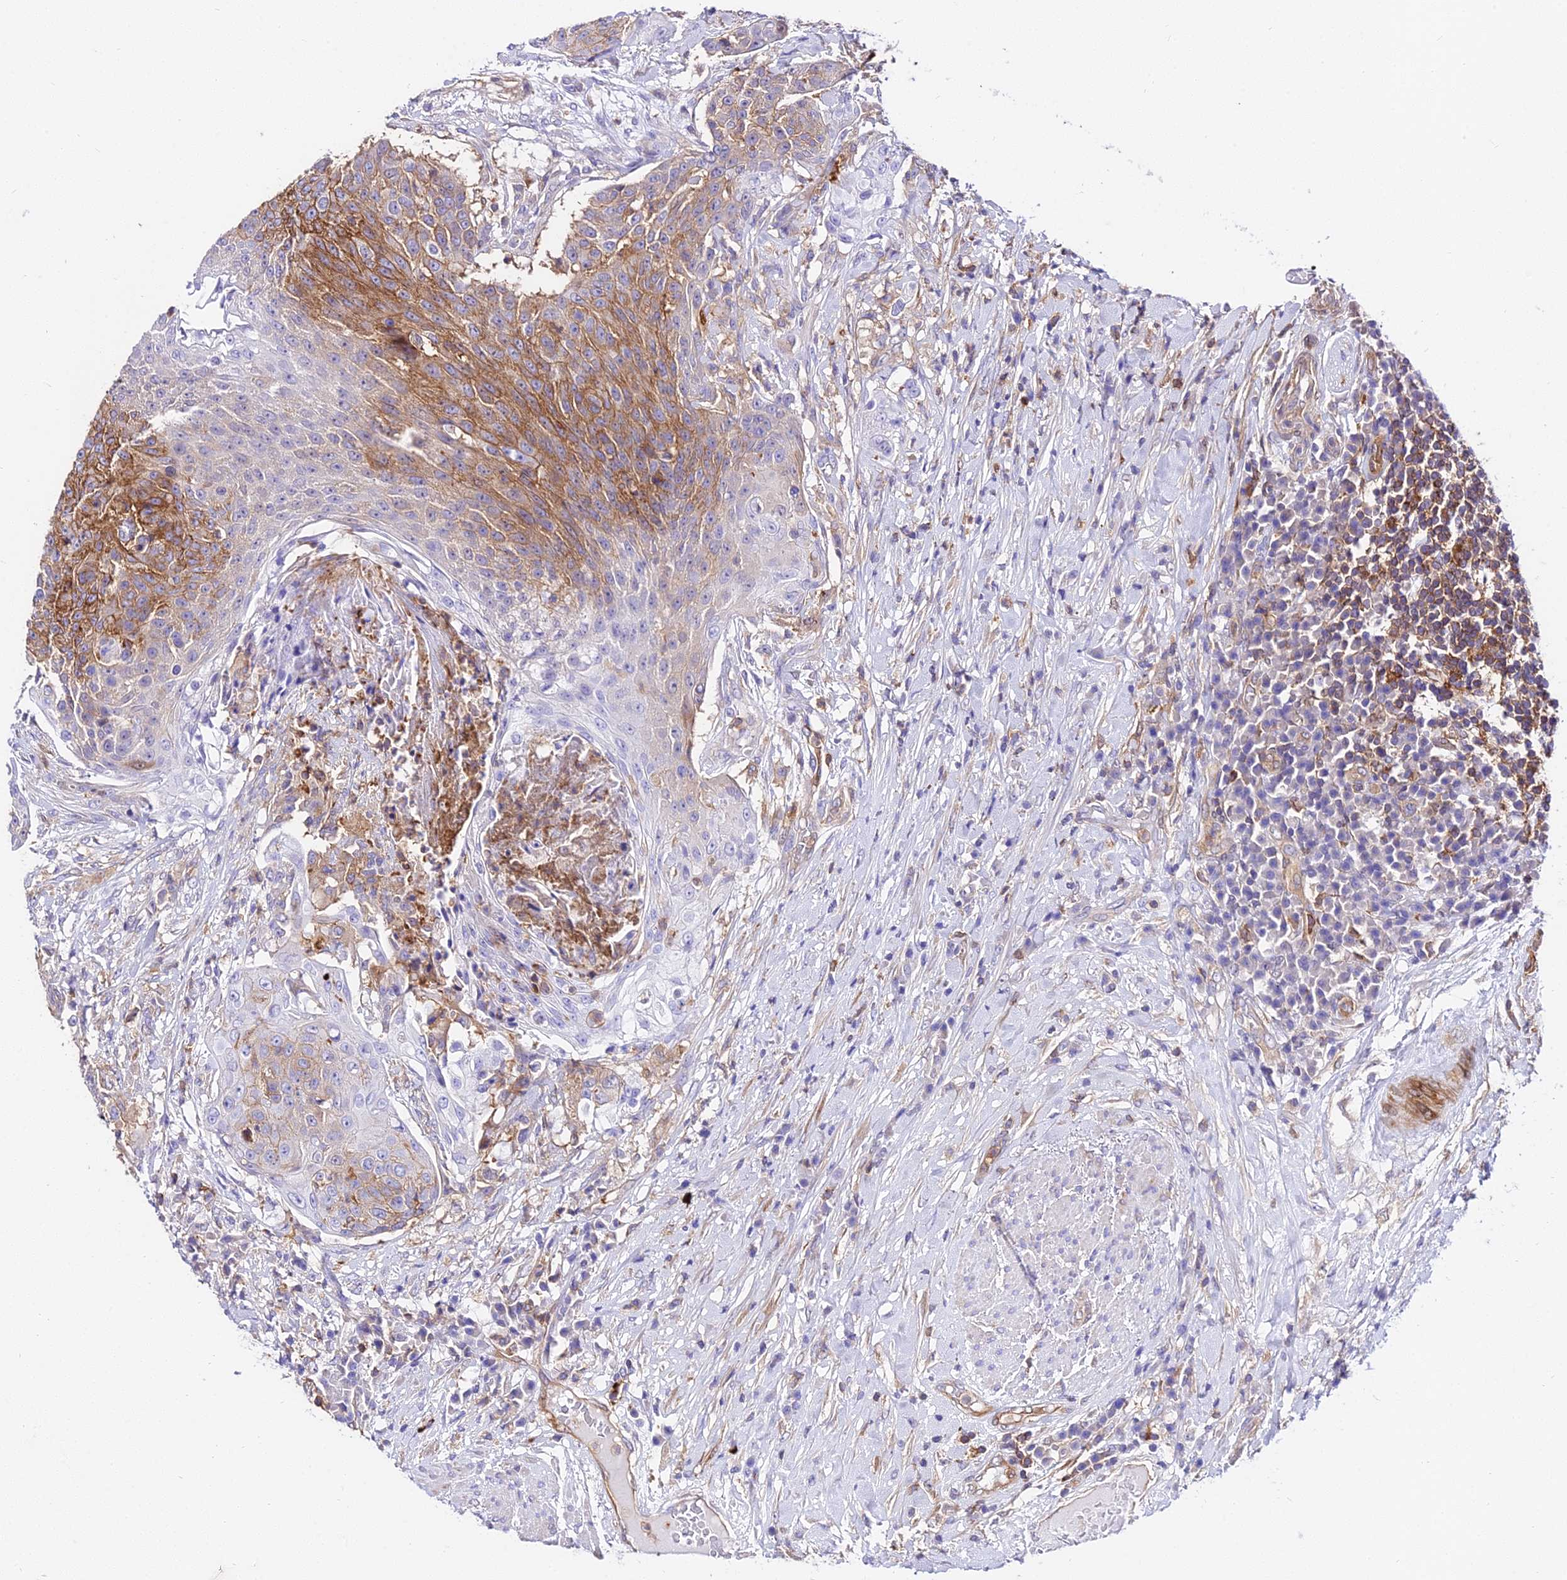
{"staining": {"intensity": "moderate", "quantity": "25%-75%", "location": "cytoplasmic/membranous"}, "tissue": "urothelial cancer", "cell_type": "Tumor cells", "image_type": "cancer", "snomed": [{"axis": "morphology", "description": "Urothelial carcinoma, High grade"}, {"axis": "topography", "description": "Urinary bladder"}], "caption": "Immunohistochemistry photomicrograph of human urothelial carcinoma (high-grade) stained for a protein (brown), which shows medium levels of moderate cytoplasmic/membranous staining in about 25%-75% of tumor cells.", "gene": "CSRP1", "patient": {"sex": "female", "age": 63}}